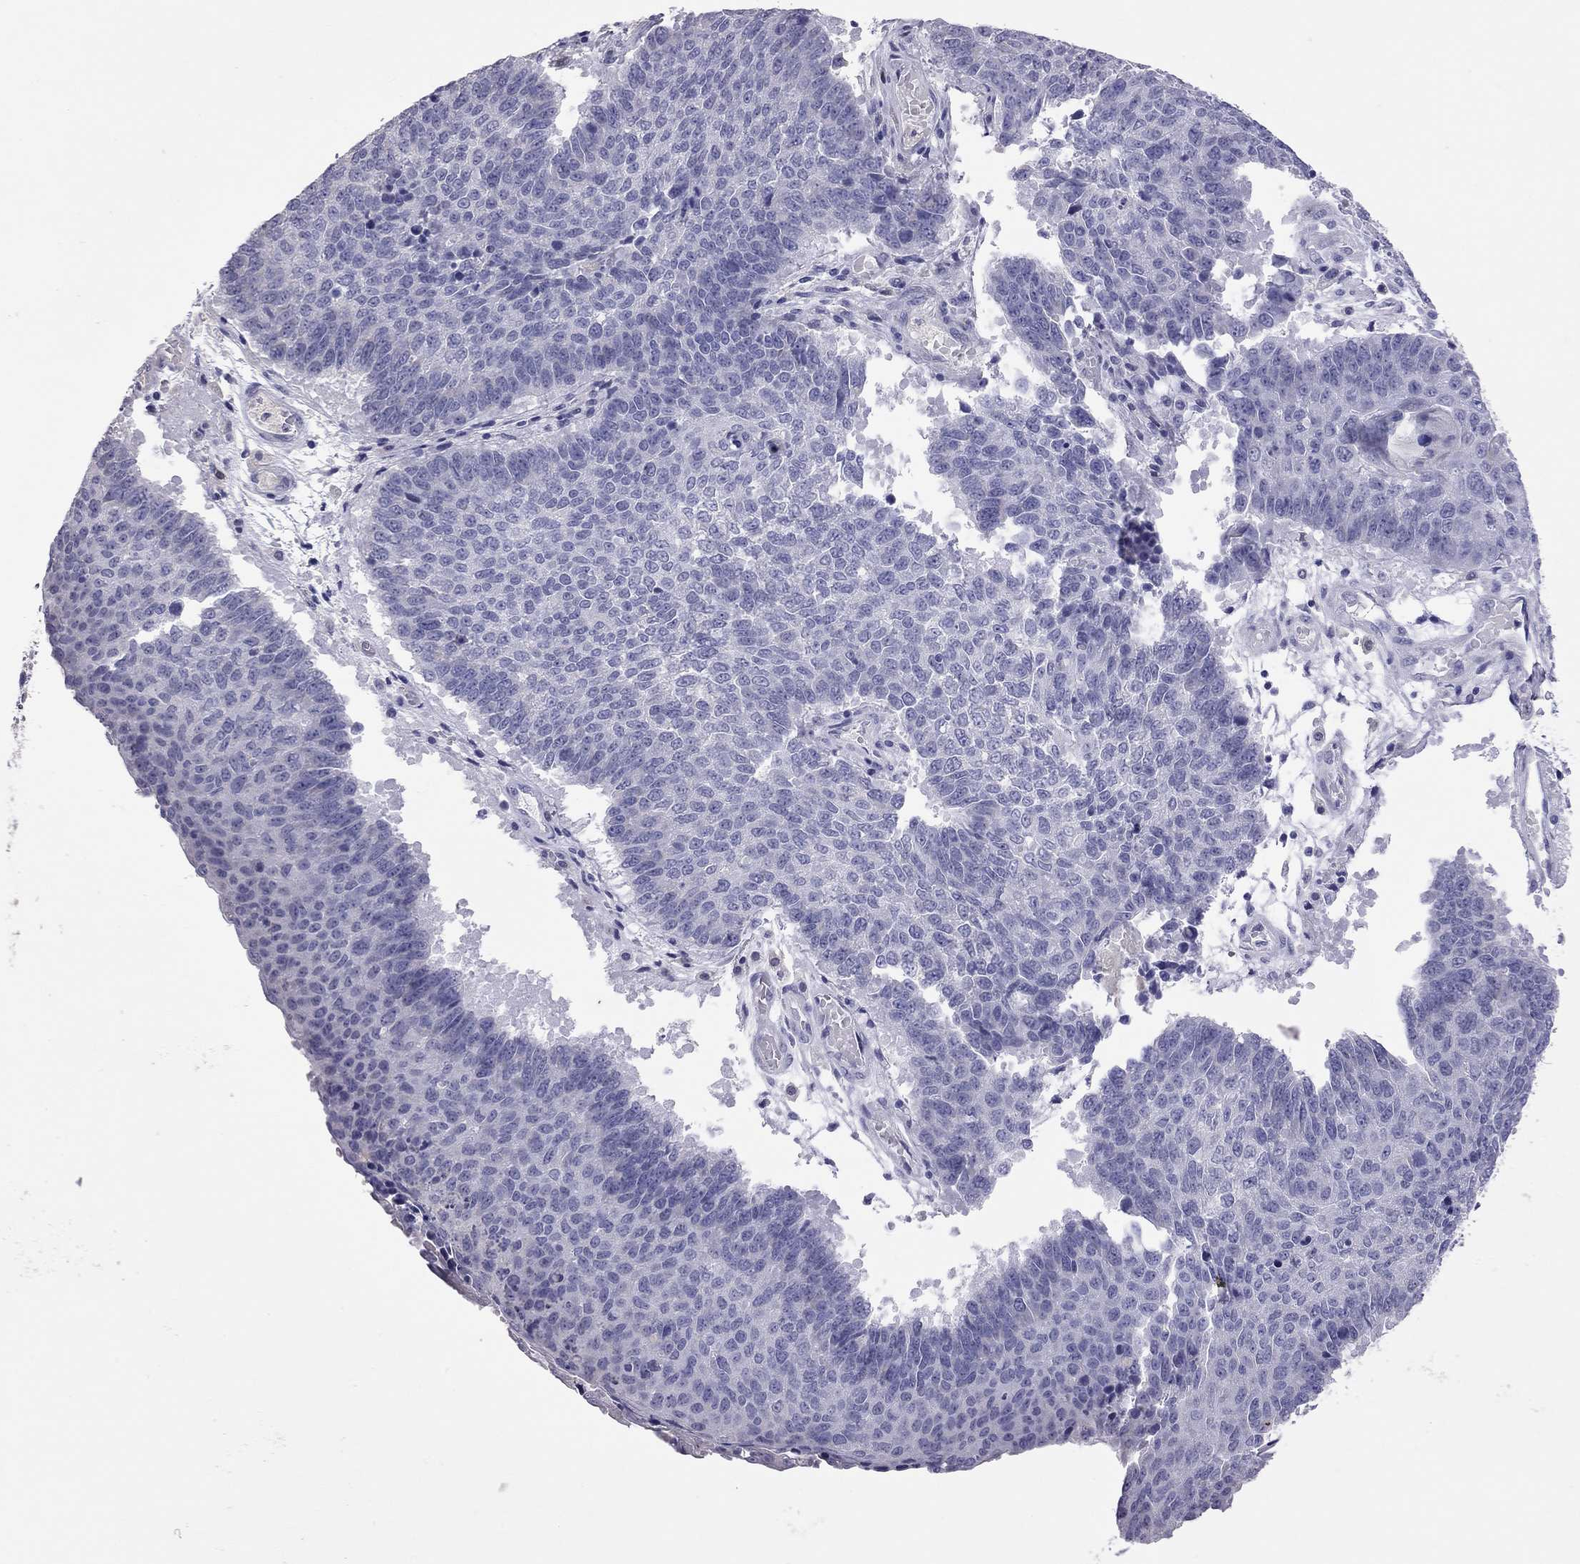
{"staining": {"intensity": "negative", "quantity": "none", "location": "none"}, "tissue": "lung cancer", "cell_type": "Tumor cells", "image_type": "cancer", "snomed": [{"axis": "morphology", "description": "Squamous cell carcinoma, NOS"}, {"axis": "topography", "description": "Lung"}], "caption": "DAB immunohistochemical staining of lung cancer (squamous cell carcinoma) demonstrates no significant positivity in tumor cells.", "gene": "PPP1R3A", "patient": {"sex": "male", "age": 73}}